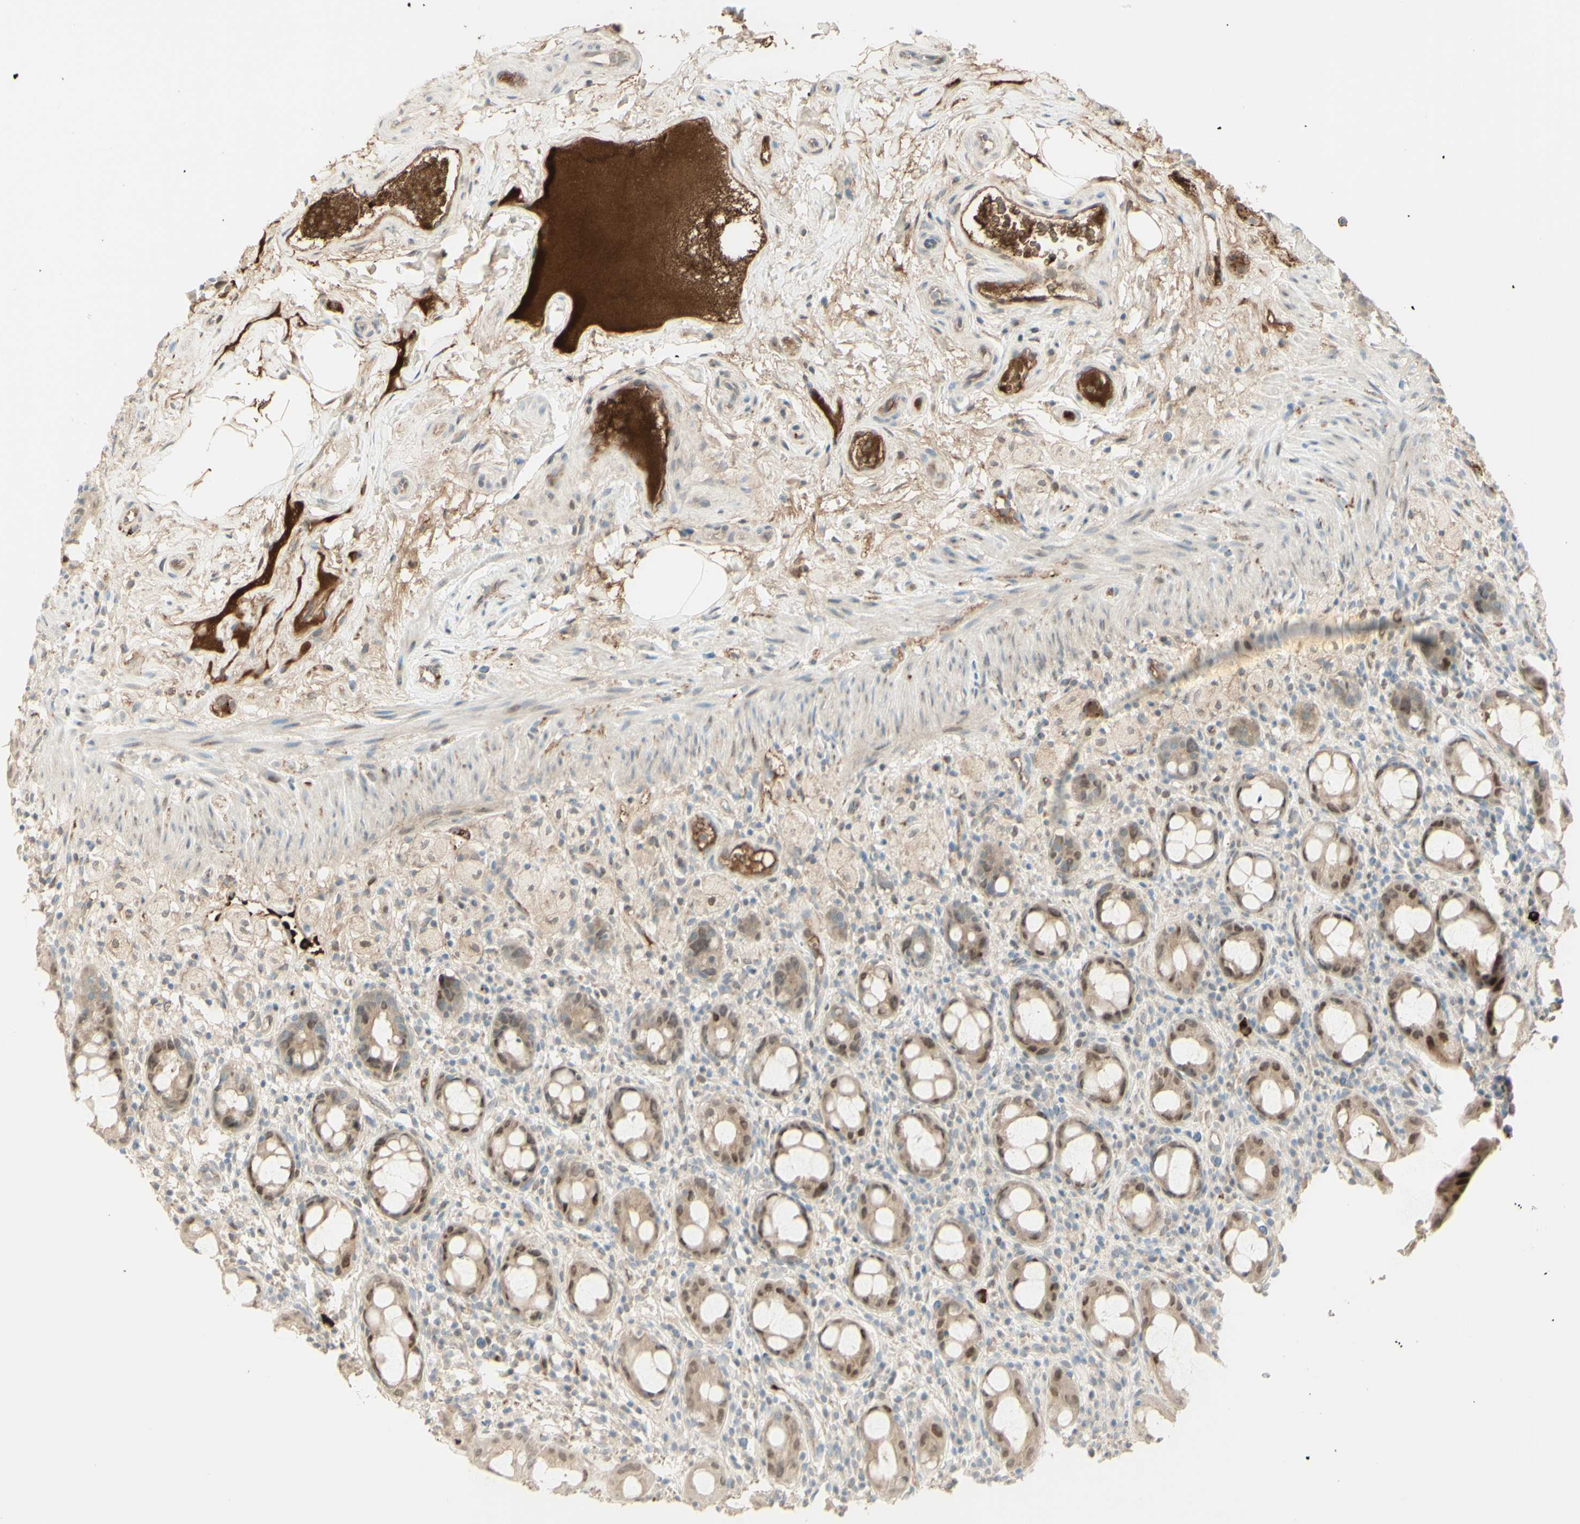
{"staining": {"intensity": "moderate", "quantity": ">75%", "location": "cytoplasmic/membranous,nuclear"}, "tissue": "rectum", "cell_type": "Glandular cells", "image_type": "normal", "snomed": [{"axis": "morphology", "description": "Normal tissue, NOS"}, {"axis": "topography", "description": "Rectum"}], "caption": "Immunohistochemistry image of normal rectum stained for a protein (brown), which shows medium levels of moderate cytoplasmic/membranous,nuclear expression in approximately >75% of glandular cells.", "gene": "ANGPT2", "patient": {"sex": "male", "age": 44}}